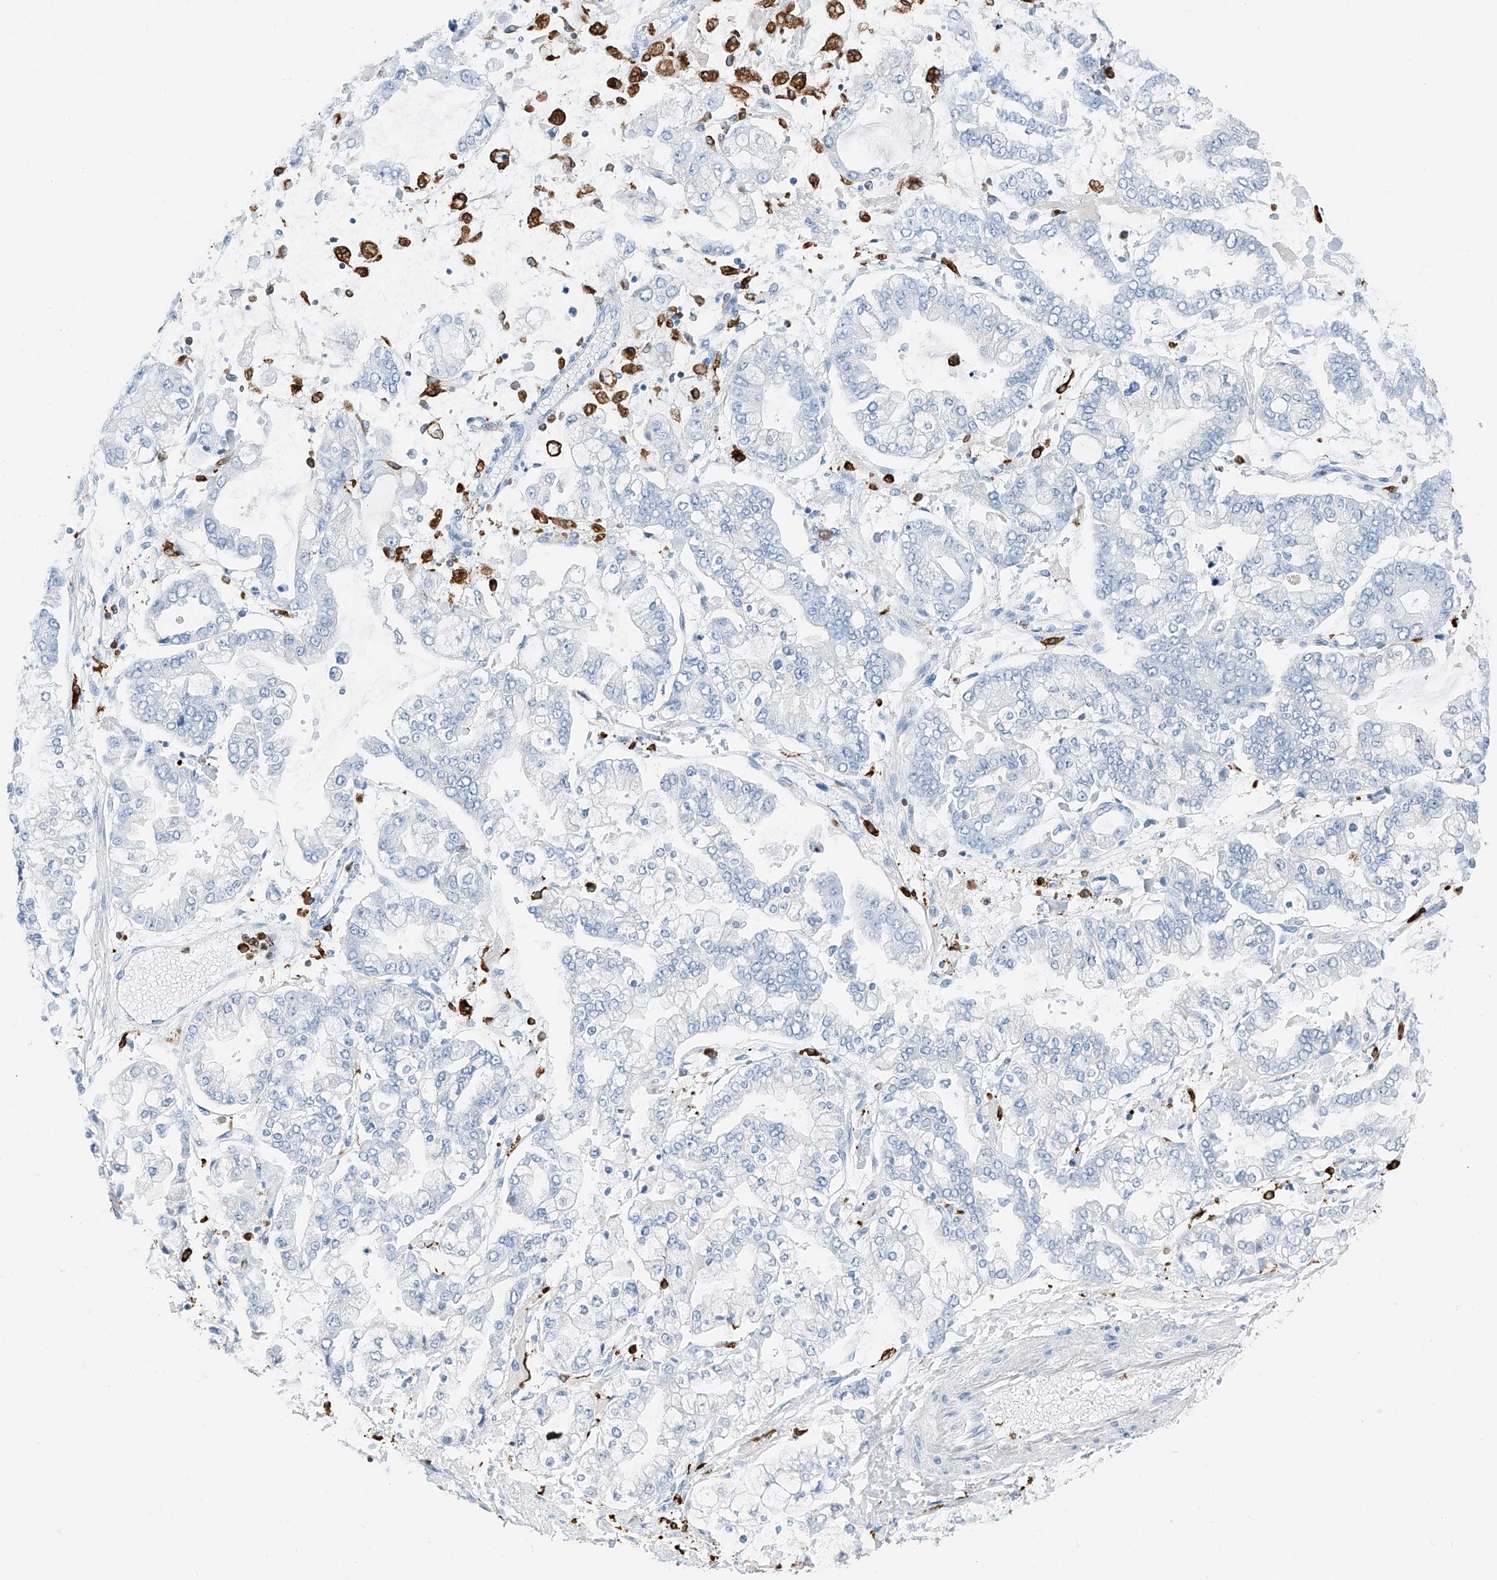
{"staining": {"intensity": "negative", "quantity": "none", "location": "none"}, "tissue": "stomach cancer", "cell_type": "Tumor cells", "image_type": "cancer", "snomed": [{"axis": "morphology", "description": "Normal tissue, NOS"}, {"axis": "morphology", "description": "Adenocarcinoma, NOS"}, {"axis": "topography", "description": "Stomach, upper"}, {"axis": "topography", "description": "Stomach"}], "caption": "Immunohistochemical staining of adenocarcinoma (stomach) demonstrates no significant staining in tumor cells. (DAB immunohistochemistry, high magnification).", "gene": "TBXAS1", "patient": {"sex": "male", "age": 76}}